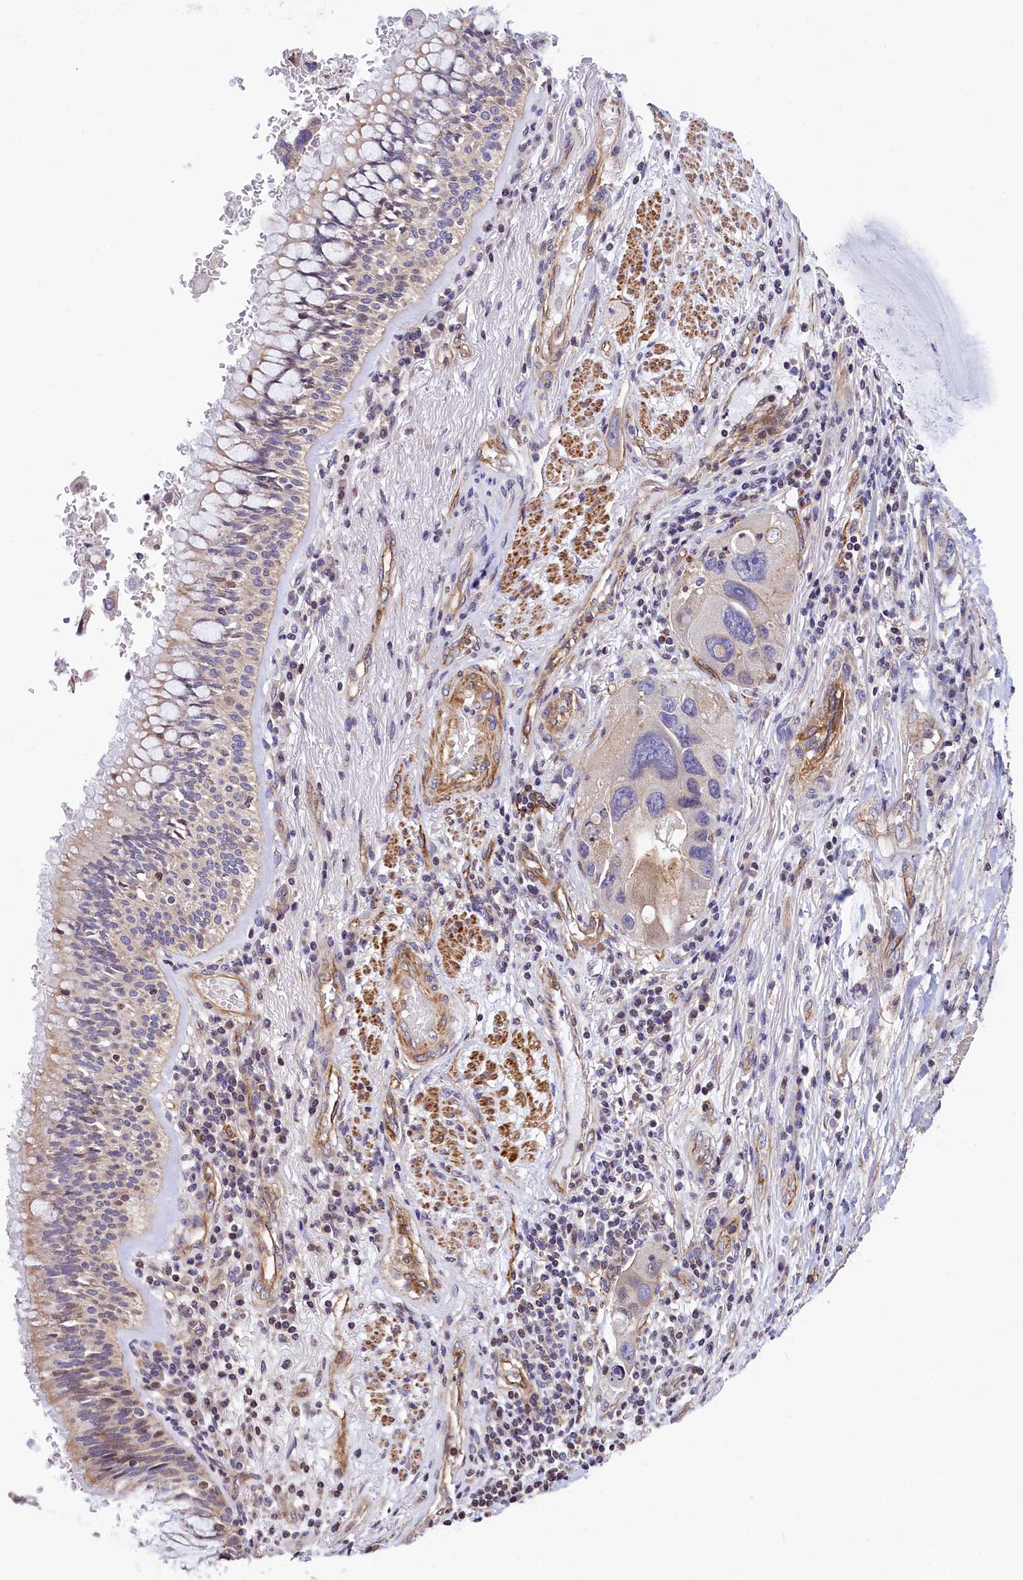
{"staining": {"intensity": "negative", "quantity": "none", "location": "none"}, "tissue": "lung cancer", "cell_type": "Tumor cells", "image_type": "cancer", "snomed": [{"axis": "morphology", "description": "Adenocarcinoma, NOS"}, {"axis": "topography", "description": "Lung"}], "caption": "Lung cancer was stained to show a protein in brown. There is no significant expression in tumor cells.", "gene": "ZNF2", "patient": {"sex": "female", "age": 54}}